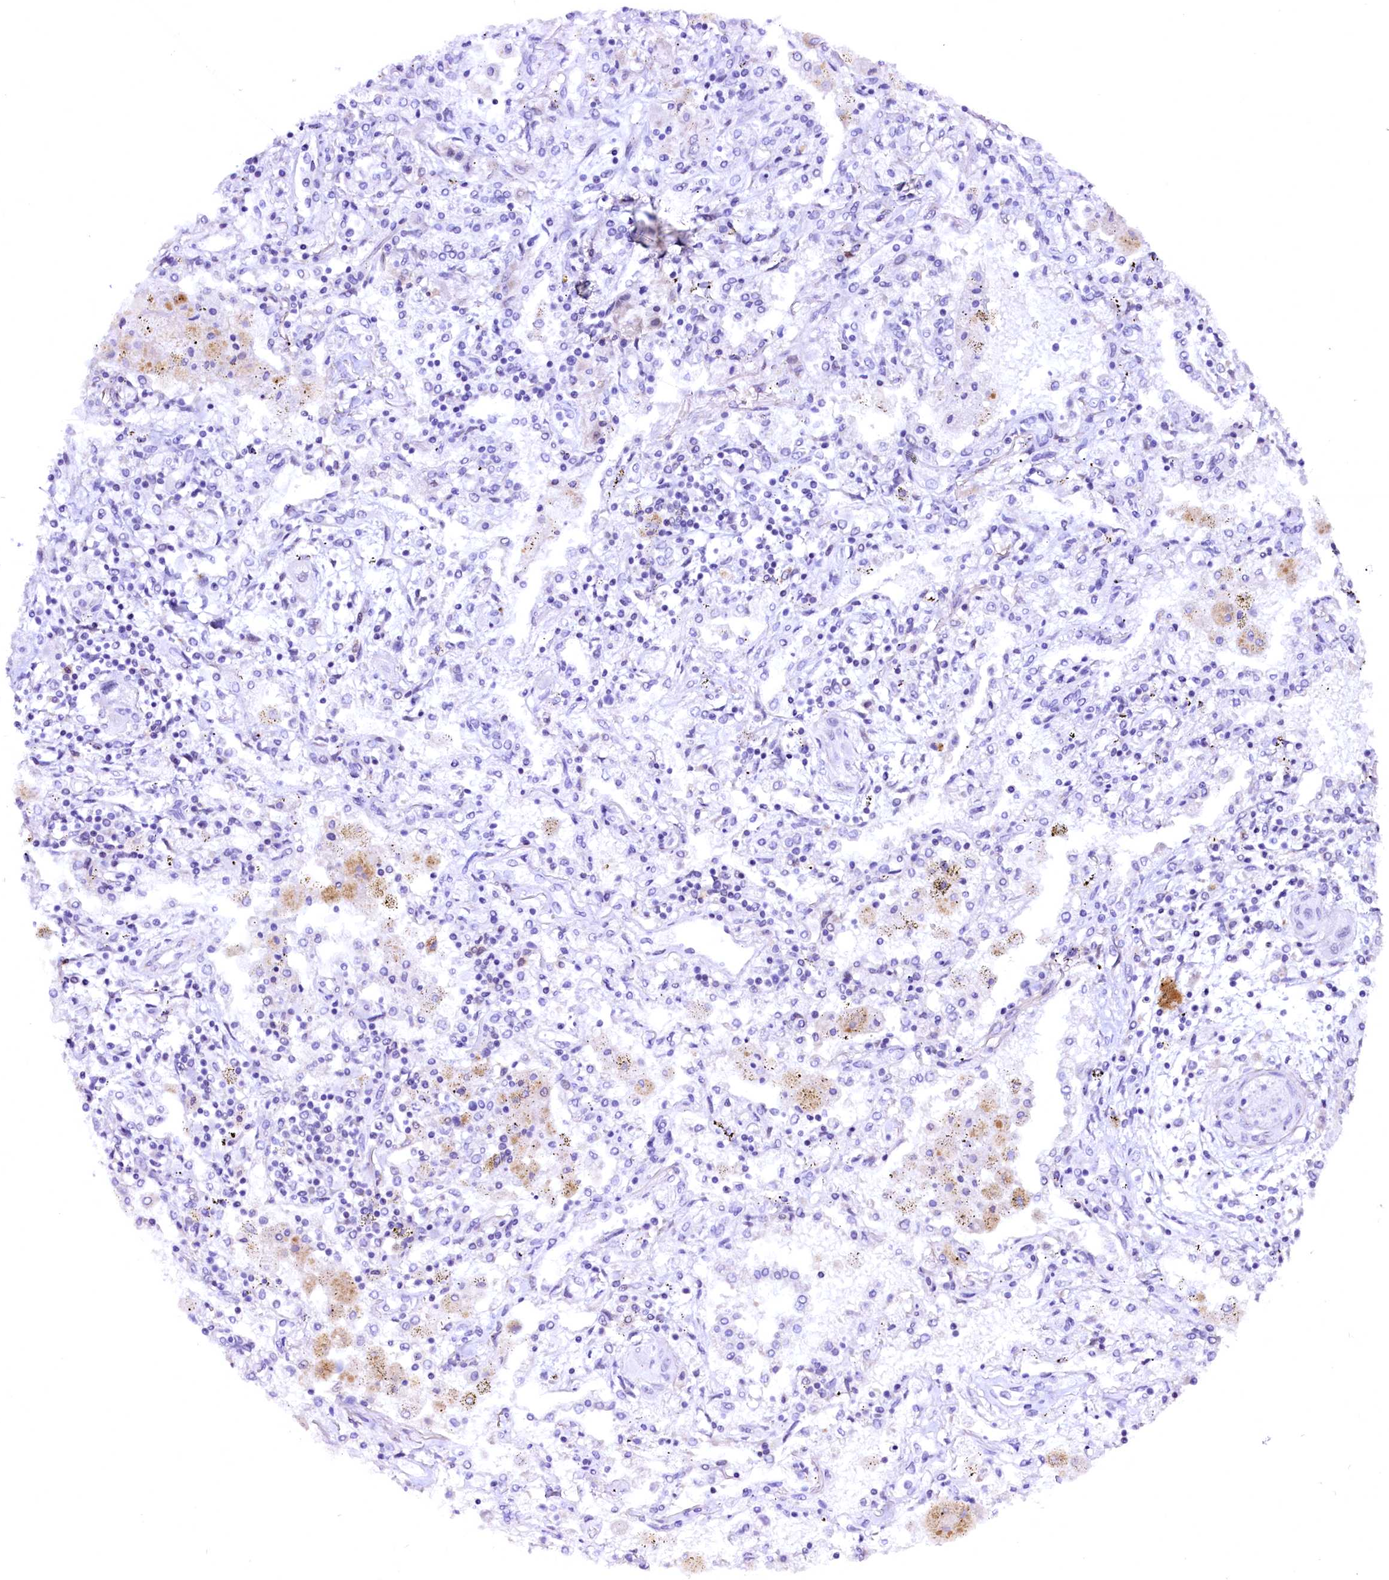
{"staining": {"intensity": "negative", "quantity": "none", "location": "none"}, "tissue": "lung cancer", "cell_type": "Tumor cells", "image_type": "cancer", "snomed": [{"axis": "morphology", "description": "Squamous cell carcinoma, NOS"}, {"axis": "topography", "description": "Lung"}], "caption": "Tumor cells are negative for protein expression in human lung cancer (squamous cell carcinoma).", "gene": "NALF1", "patient": {"sex": "female", "age": 47}}